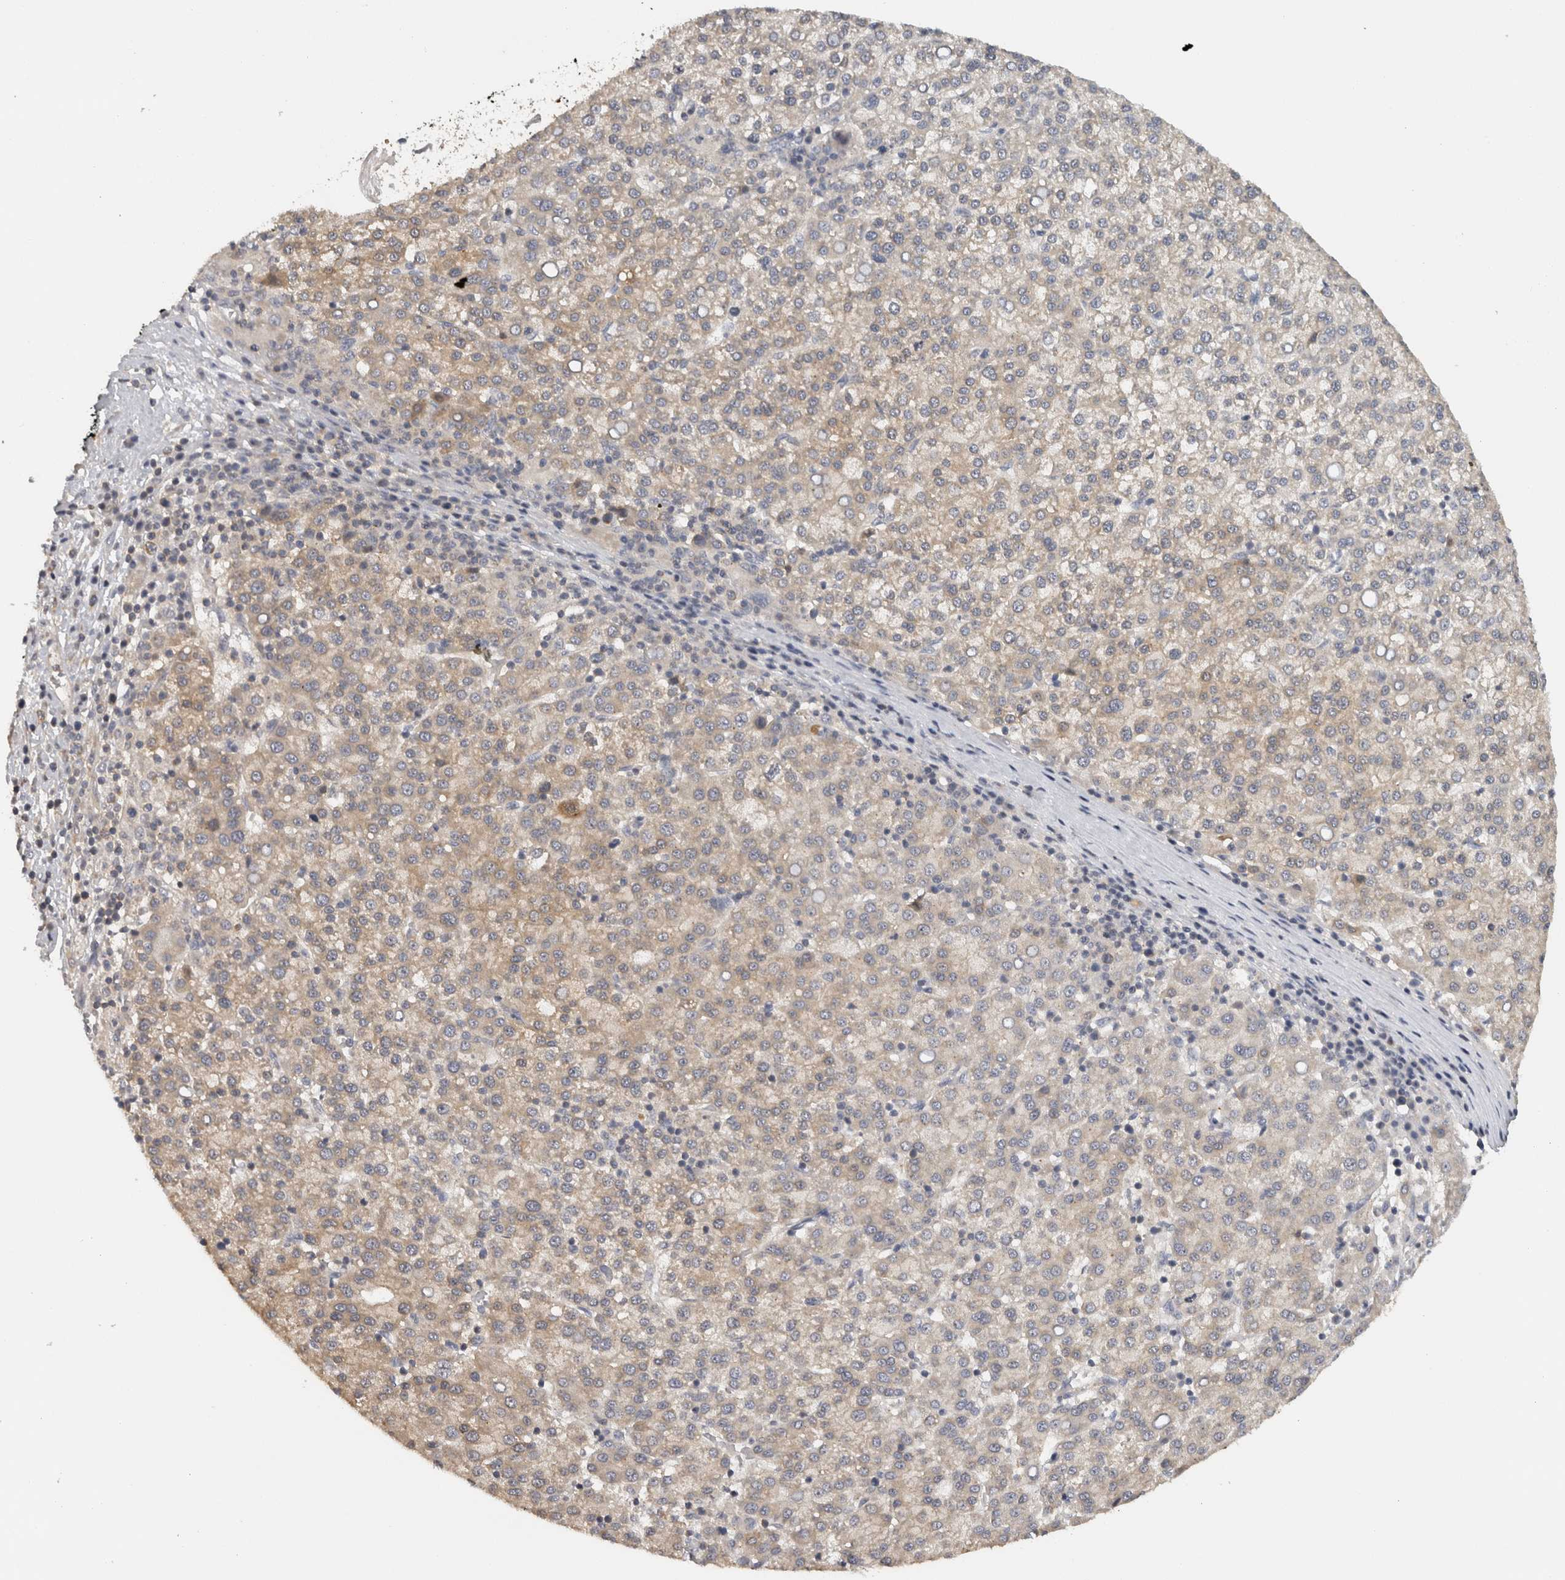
{"staining": {"intensity": "weak", "quantity": "25%-75%", "location": "cytoplasmic/membranous"}, "tissue": "liver cancer", "cell_type": "Tumor cells", "image_type": "cancer", "snomed": [{"axis": "morphology", "description": "Carcinoma, Hepatocellular, NOS"}, {"axis": "topography", "description": "Liver"}], "caption": "Protein expression analysis of human liver cancer (hepatocellular carcinoma) reveals weak cytoplasmic/membranous expression in about 25%-75% of tumor cells.", "gene": "ACAT2", "patient": {"sex": "female", "age": 58}}